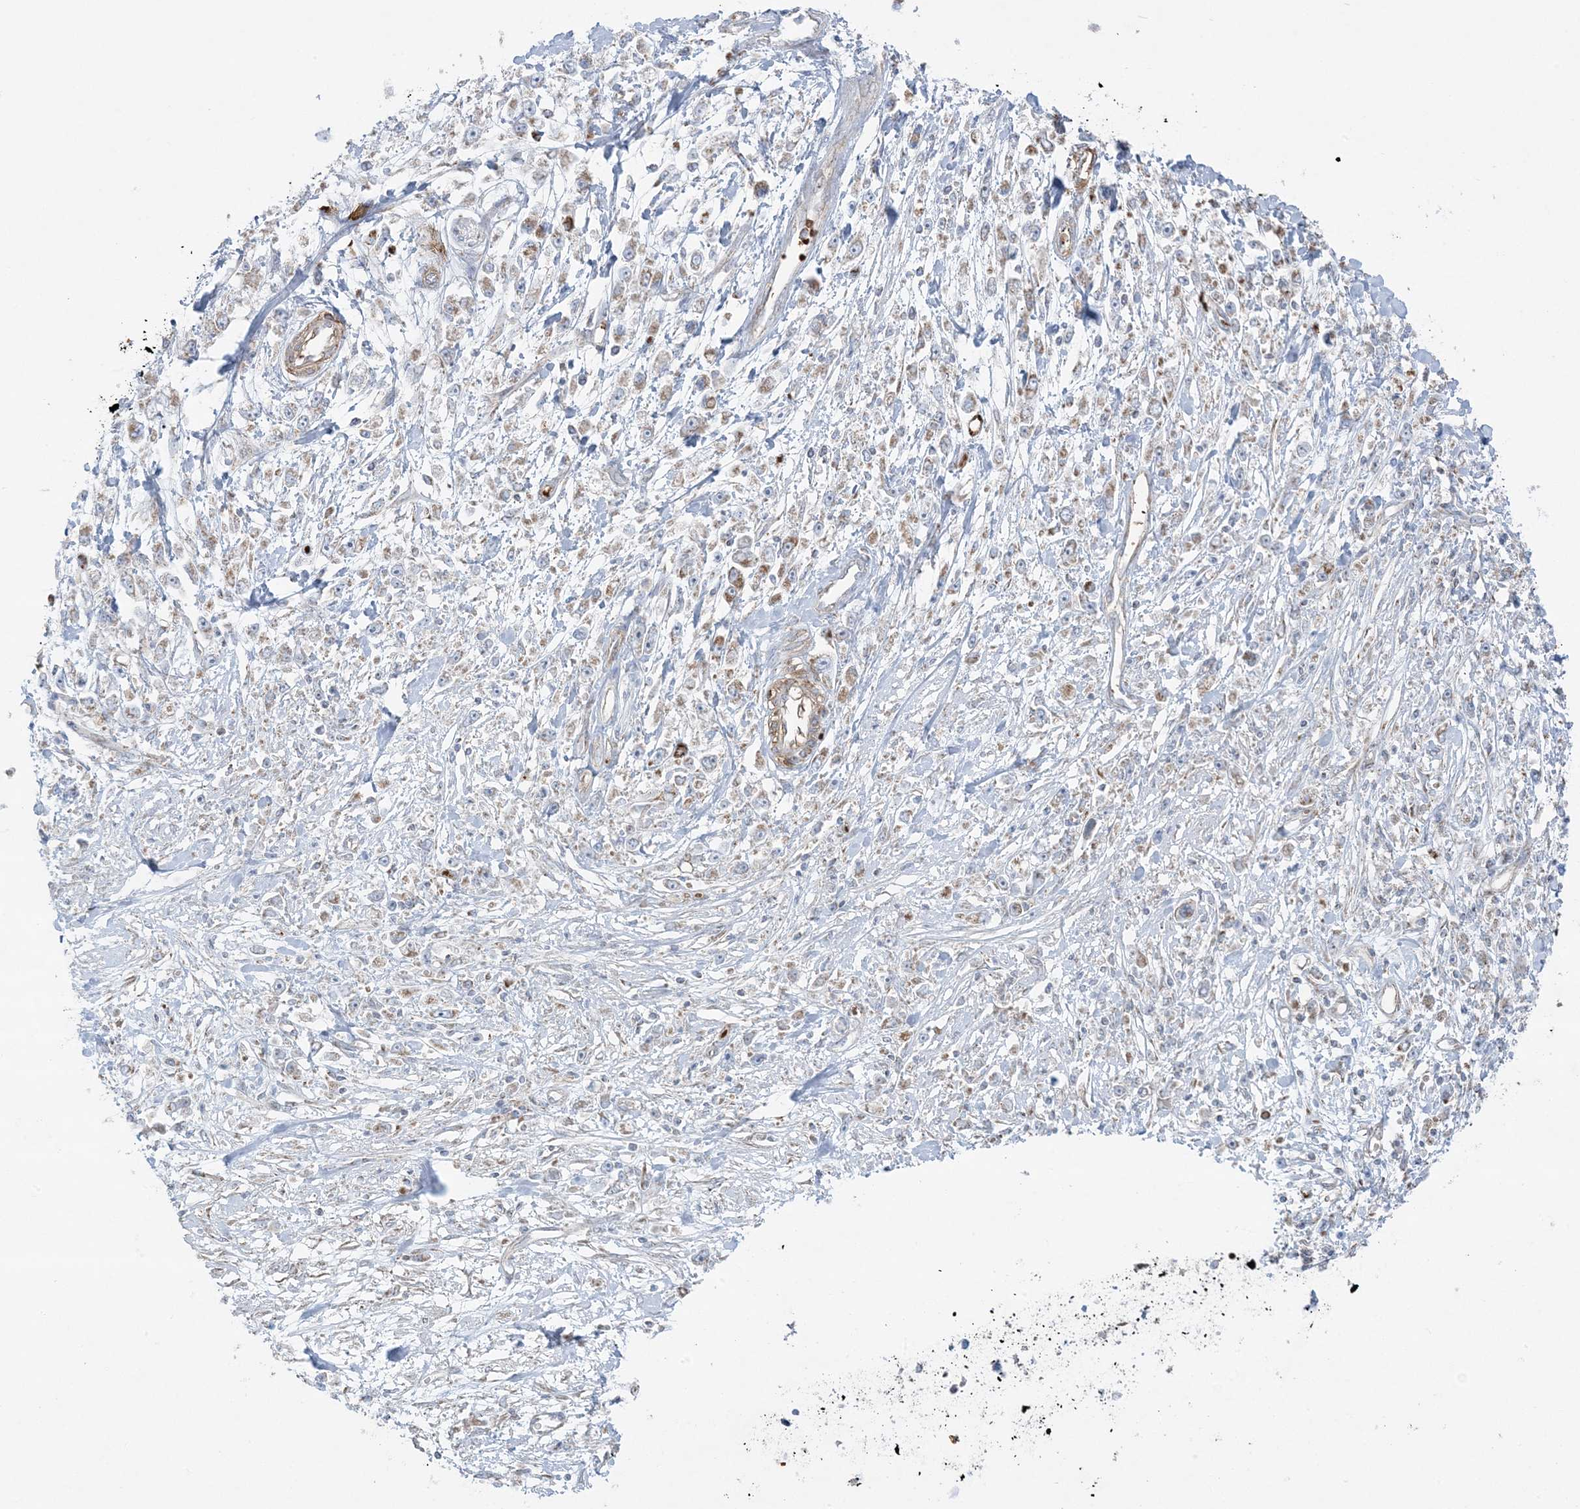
{"staining": {"intensity": "moderate", "quantity": "<25%", "location": "cytoplasmic/membranous"}, "tissue": "stomach cancer", "cell_type": "Tumor cells", "image_type": "cancer", "snomed": [{"axis": "morphology", "description": "Adenocarcinoma, NOS"}, {"axis": "topography", "description": "Stomach"}], "caption": "Protein analysis of stomach cancer tissue demonstrates moderate cytoplasmic/membranous expression in about <25% of tumor cells.", "gene": "PIK3R4", "patient": {"sex": "female", "age": 59}}